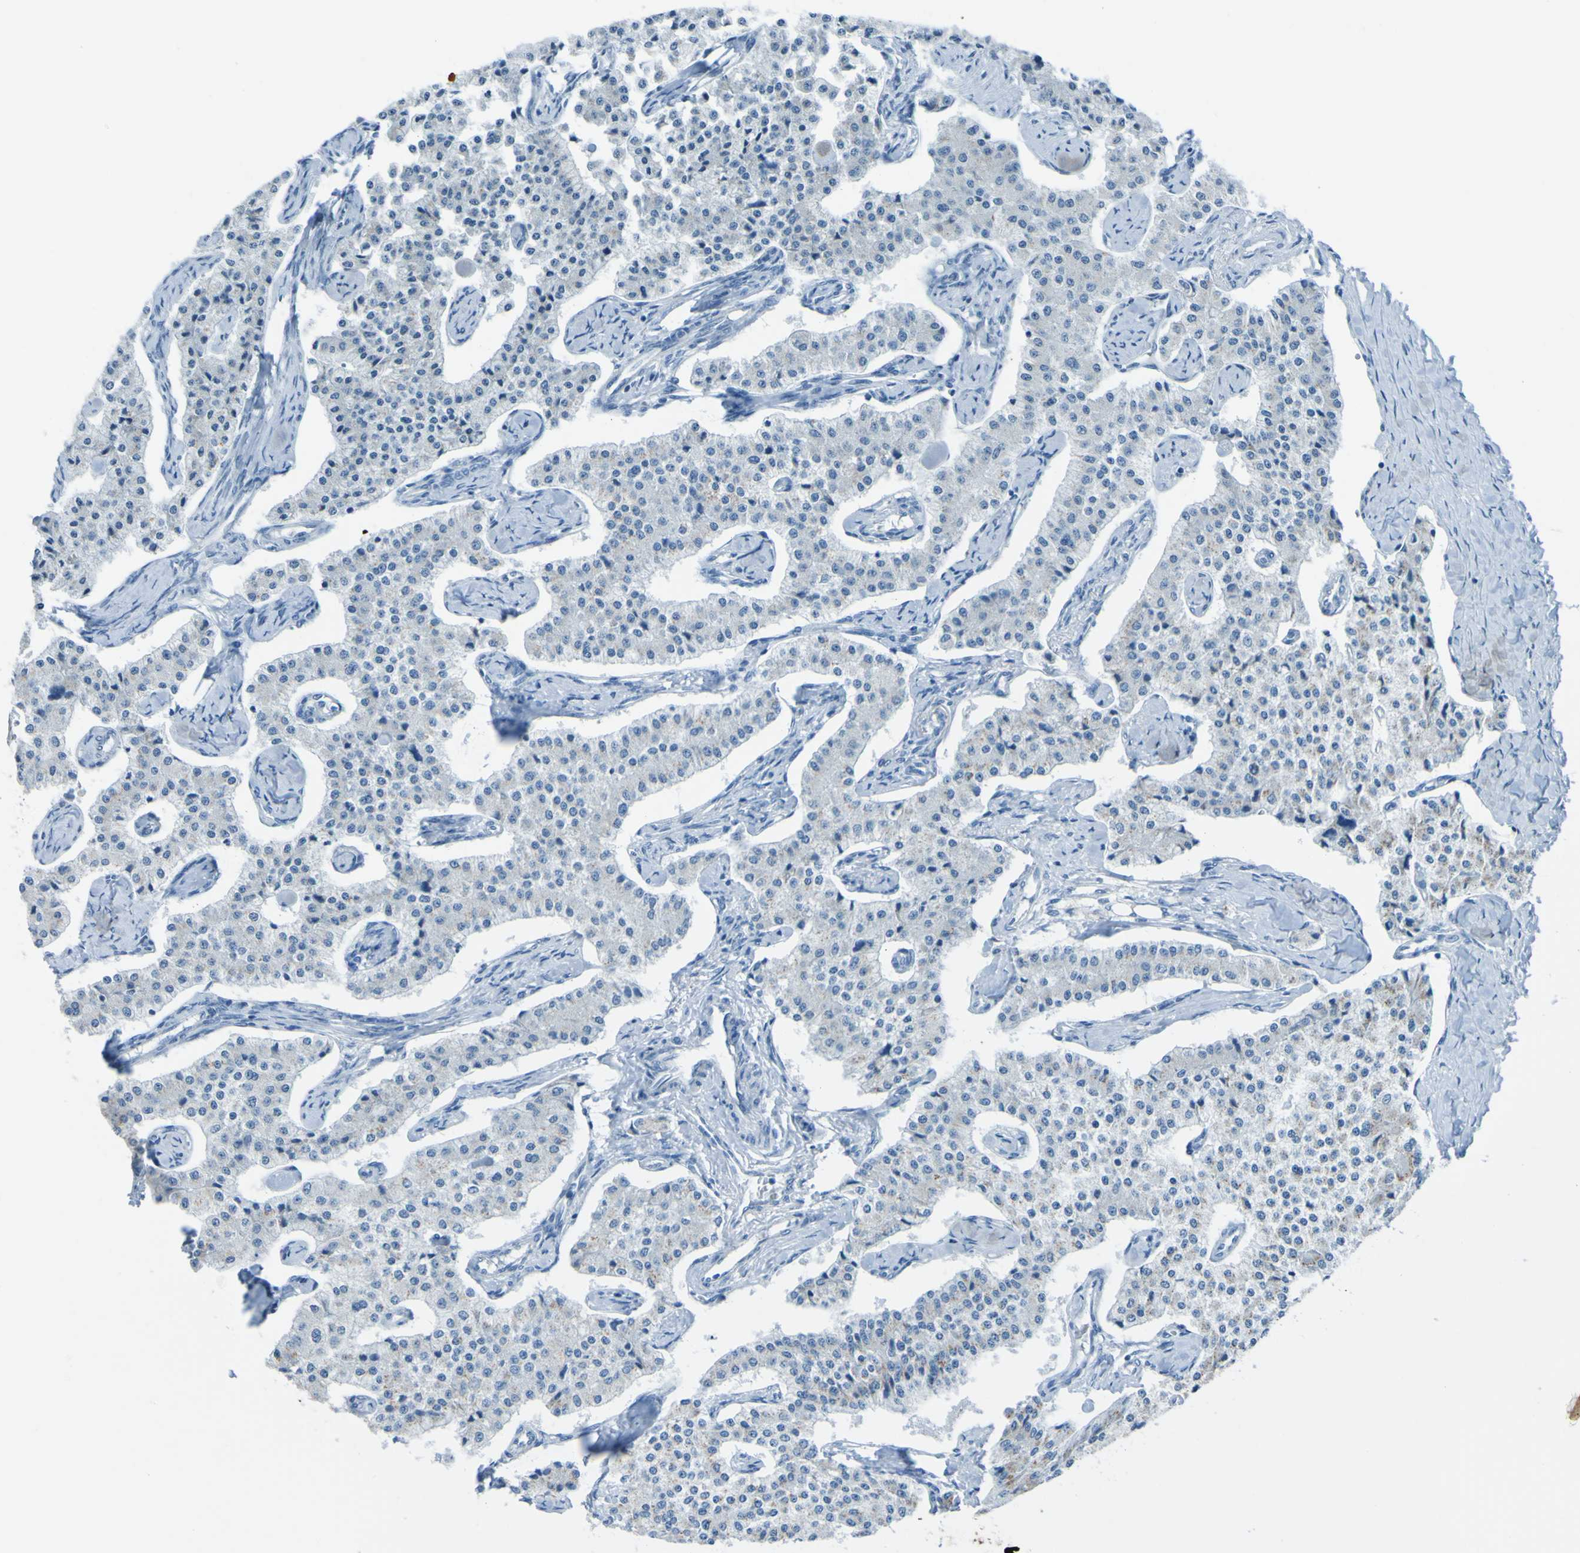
{"staining": {"intensity": "negative", "quantity": "none", "location": "none"}, "tissue": "carcinoid", "cell_type": "Tumor cells", "image_type": "cancer", "snomed": [{"axis": "morphology", "description": "Carcinoid, malignant, NOS"}, {"axis": "topography", "description": "Colon"}], "caption": "Human carcinoid (malignant) stained for a protein using immunohistochemistry displays no positivity in tumor cells.", "gene": "ACMSD", "patient": {"sex": "female", "age": 52}}